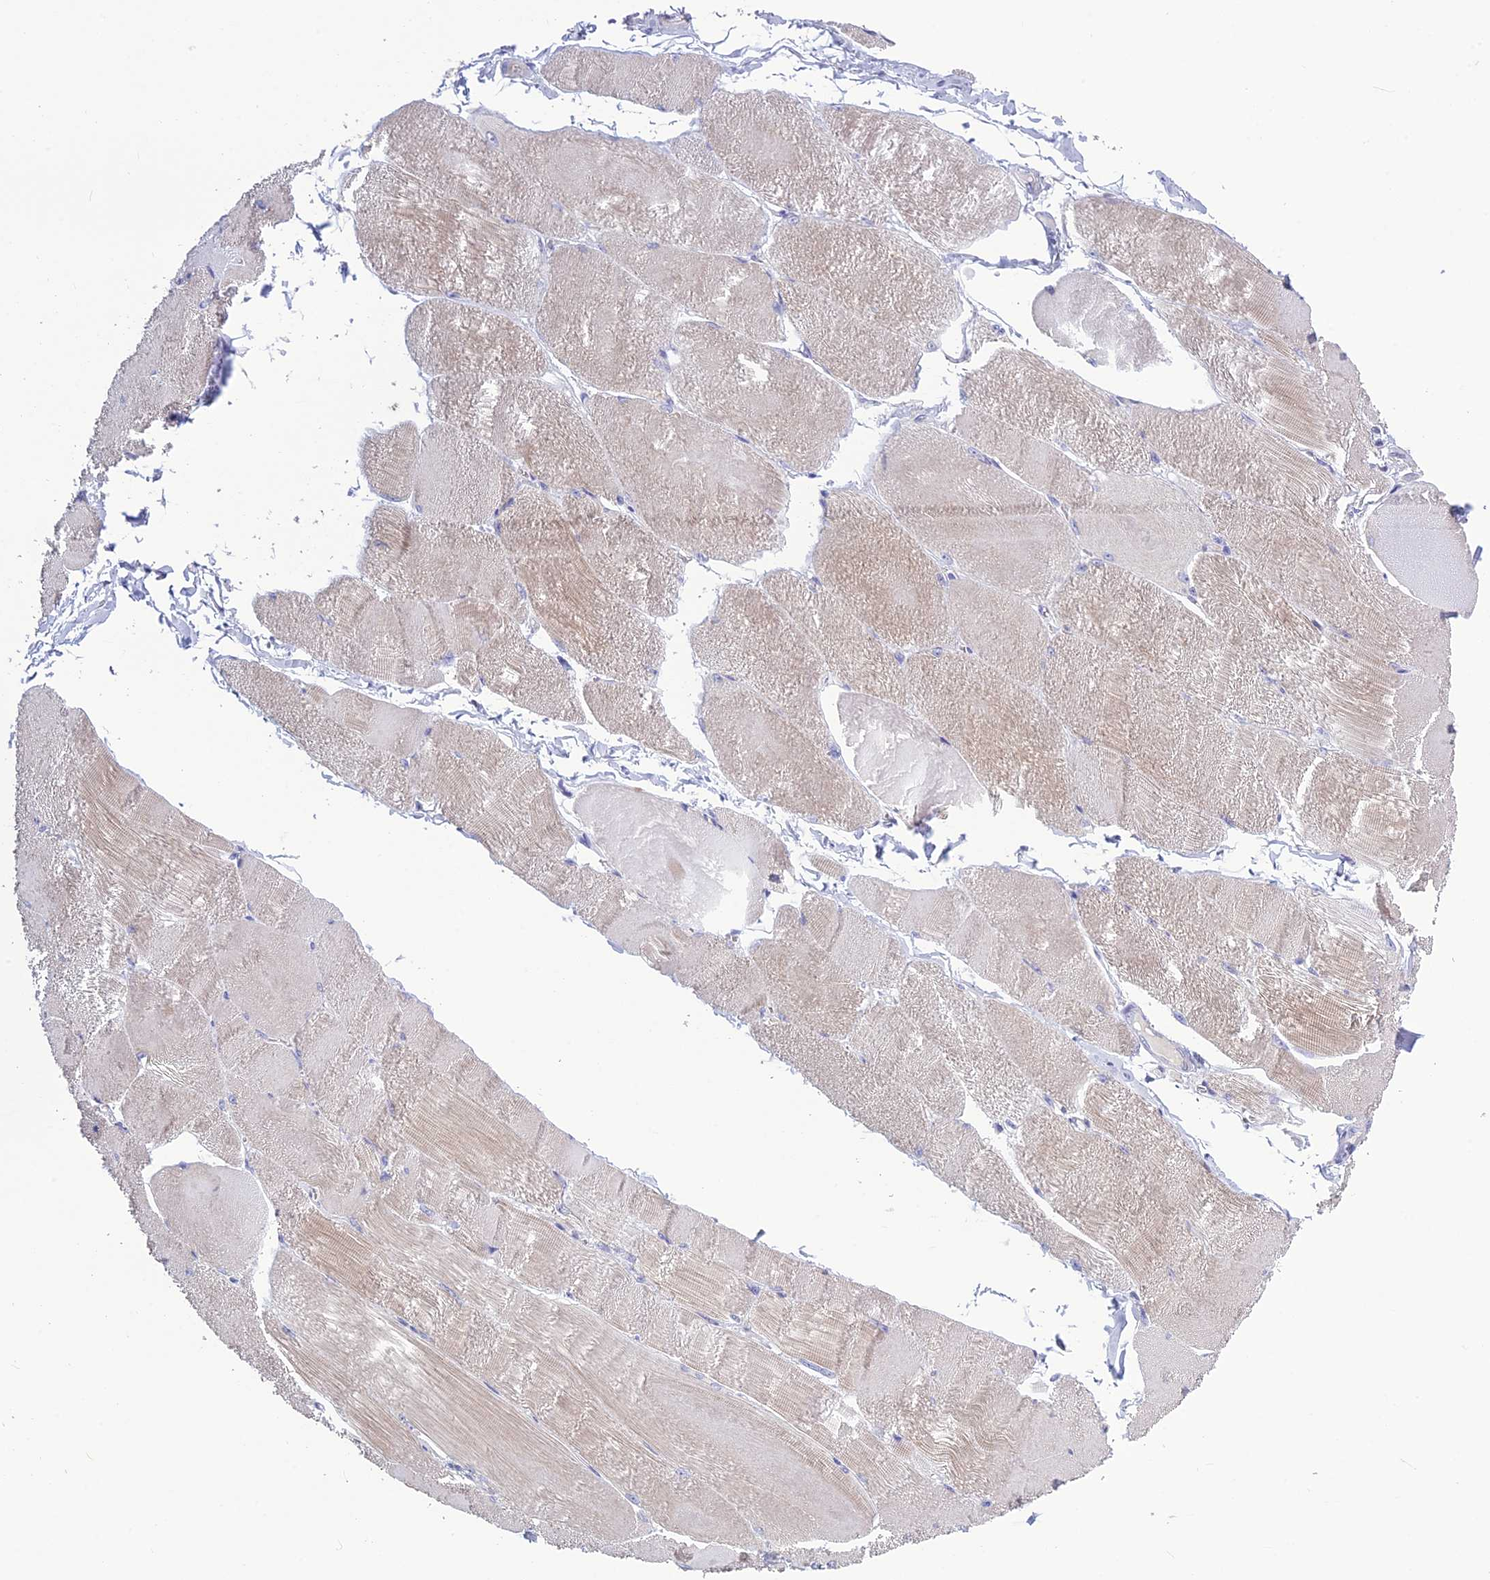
{"staining": {"intensity": "weak", "quantity": "25%-75%", "location": "cytoplasmic/membranous"}, "tissue": "skeletal muscle", "cell_type": "Myocytes", "image_type": "normal", "snomed": [{"axis": "morphology", "description": "Normal tissue, NOS"}, {"axis": "morphology", "description": "Basal cell carcinoma"}, {"axis": "topography", "description": "Skeletal muscle"}], "caption": "Immunohistochemistry (DAB (3,3'-diaminobenzidine)) staining of normal skeletal muscle shows weak cytoplasmic/membranous protein expression in approximately 25%-75% of myocytes.", "gene": "BHMT2", "patient": {"sex": "female", "age": 64}}